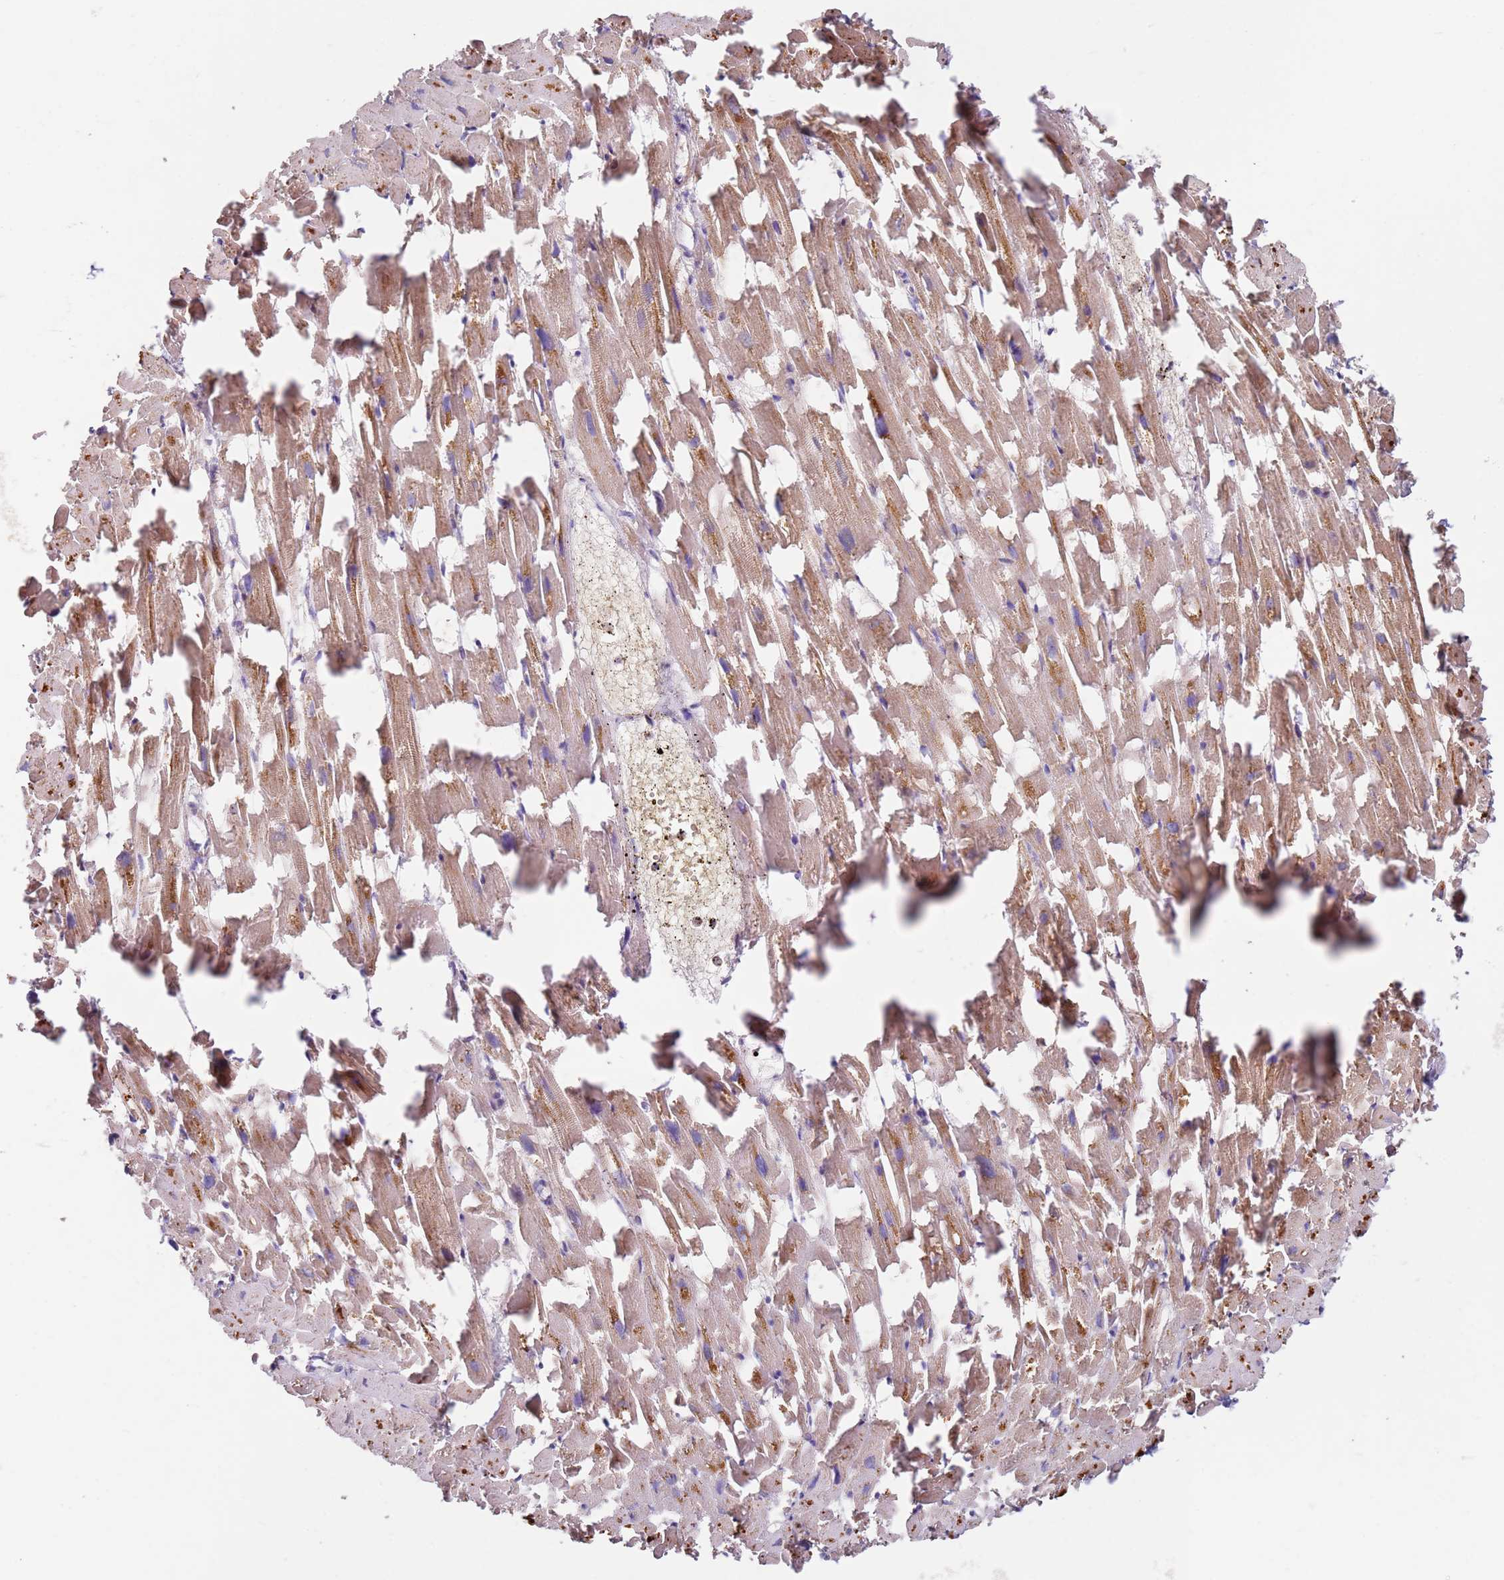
{"staining": {"intensity": "moderate", "quantity": ">75%", "location": "cytoplasmic/membranous"}, "tissue": "heart muscle", "cell_type": "Cardiomyocytes", "image_type": "normal", "snomed": [{"axis": "morphology", "description": "Normal tissue, NOS"}, {"axis": "topography", "description": "Heart"}], "caption": "Cardiomyocytes reveal medium levels of moderate cytoplasmic/membranous positivity in about >75% of cells in normal human heart muscle.", "gene": "CNOT9", "patient": {"sex": "female", "age": 64}}